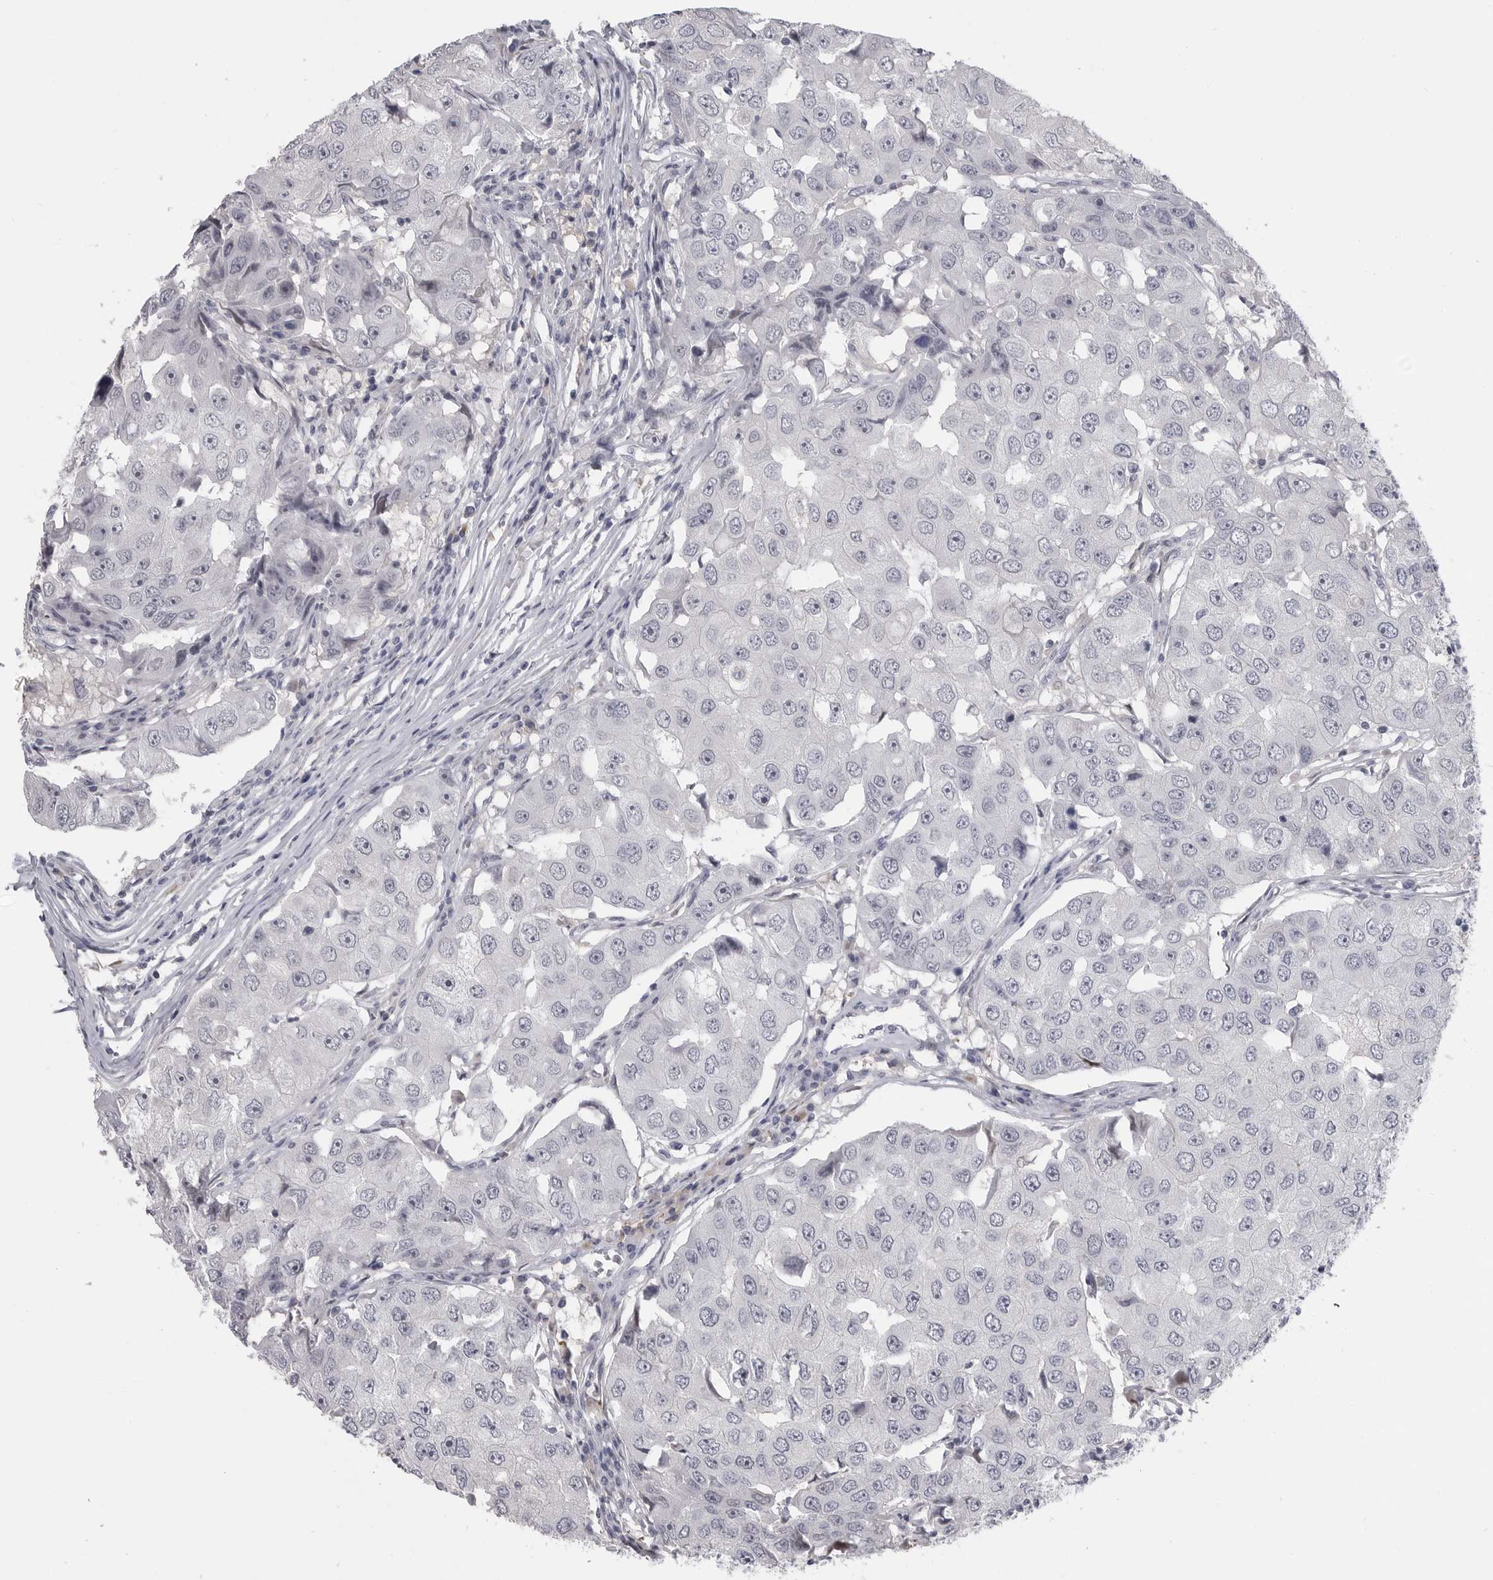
{"staining": {"intensity": "negative", "quantity": "none", "location": "none"}, "tissue": "breast cancer", "cell_type": "Tumor cells", "image_type": "cancer", "snomed": [{"axis": "morphology", "description": "Duct carcinoma"}, {"axis": "topography", "description": "Breast"}], "caption": "The histopathology image displays no staining of tumor cells in breast intraductal carcinoma.", "gene": "PLEKHF1", "patient": {"sex": "female", "age": 27}}